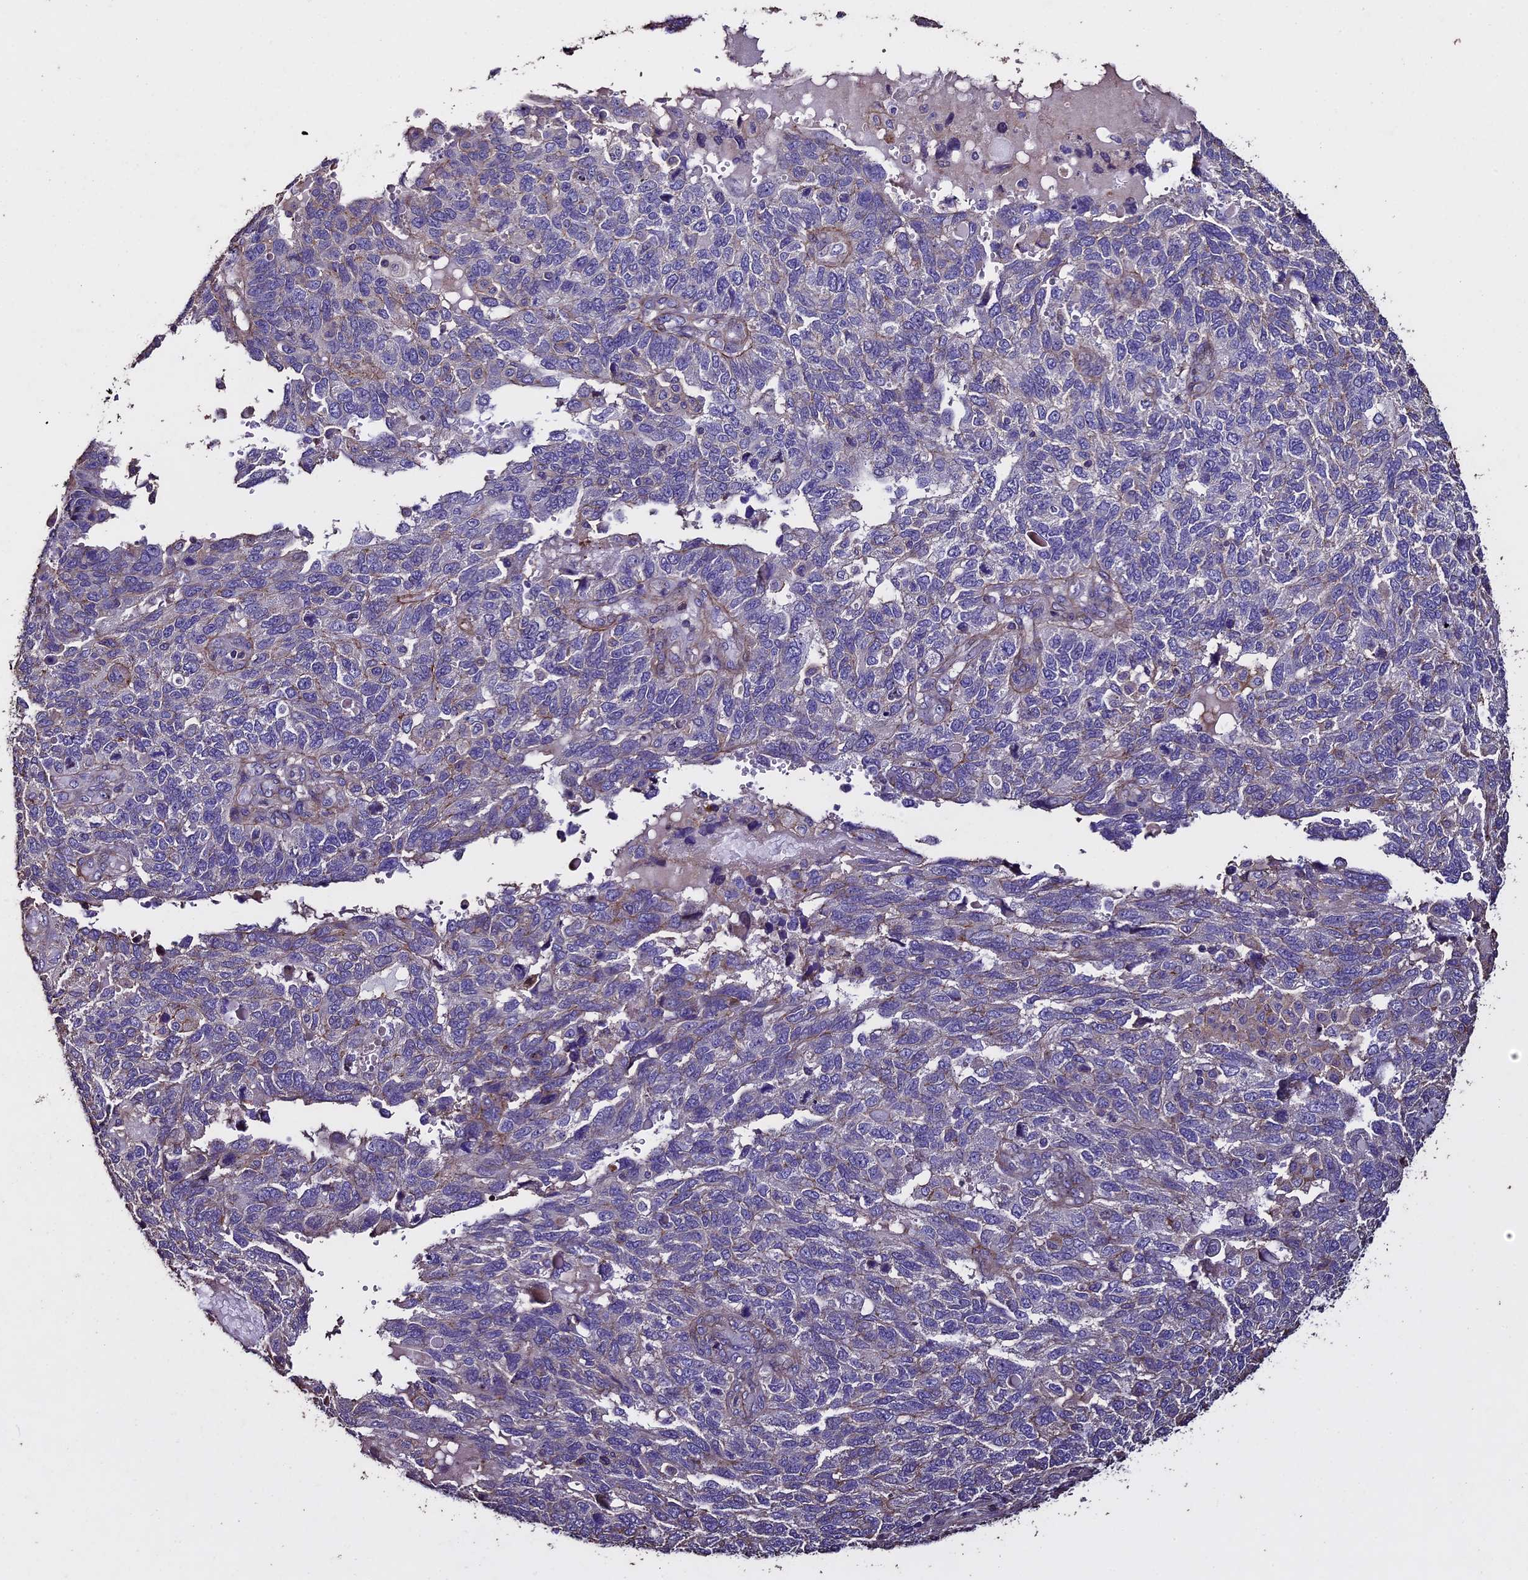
{"staining": {"intensity": "negative", "quantity": "none", "location": "none"}, "tissue": "endometrial cancer", "cell_type": "Tumor cells", "image_type": "cancer", "snomed": [{"axis": "morphology", "description": "Adenocarcinoma, NOS"}, {"axis": "topography", "description": "Endometrium"}], "caption": "Endometrial cancer (adenocarcinoma) stained for a protein using IHC exhibits no staining tumor cells.", "gene": "USB1", "patient": {"sex": "female", "age": 66}}